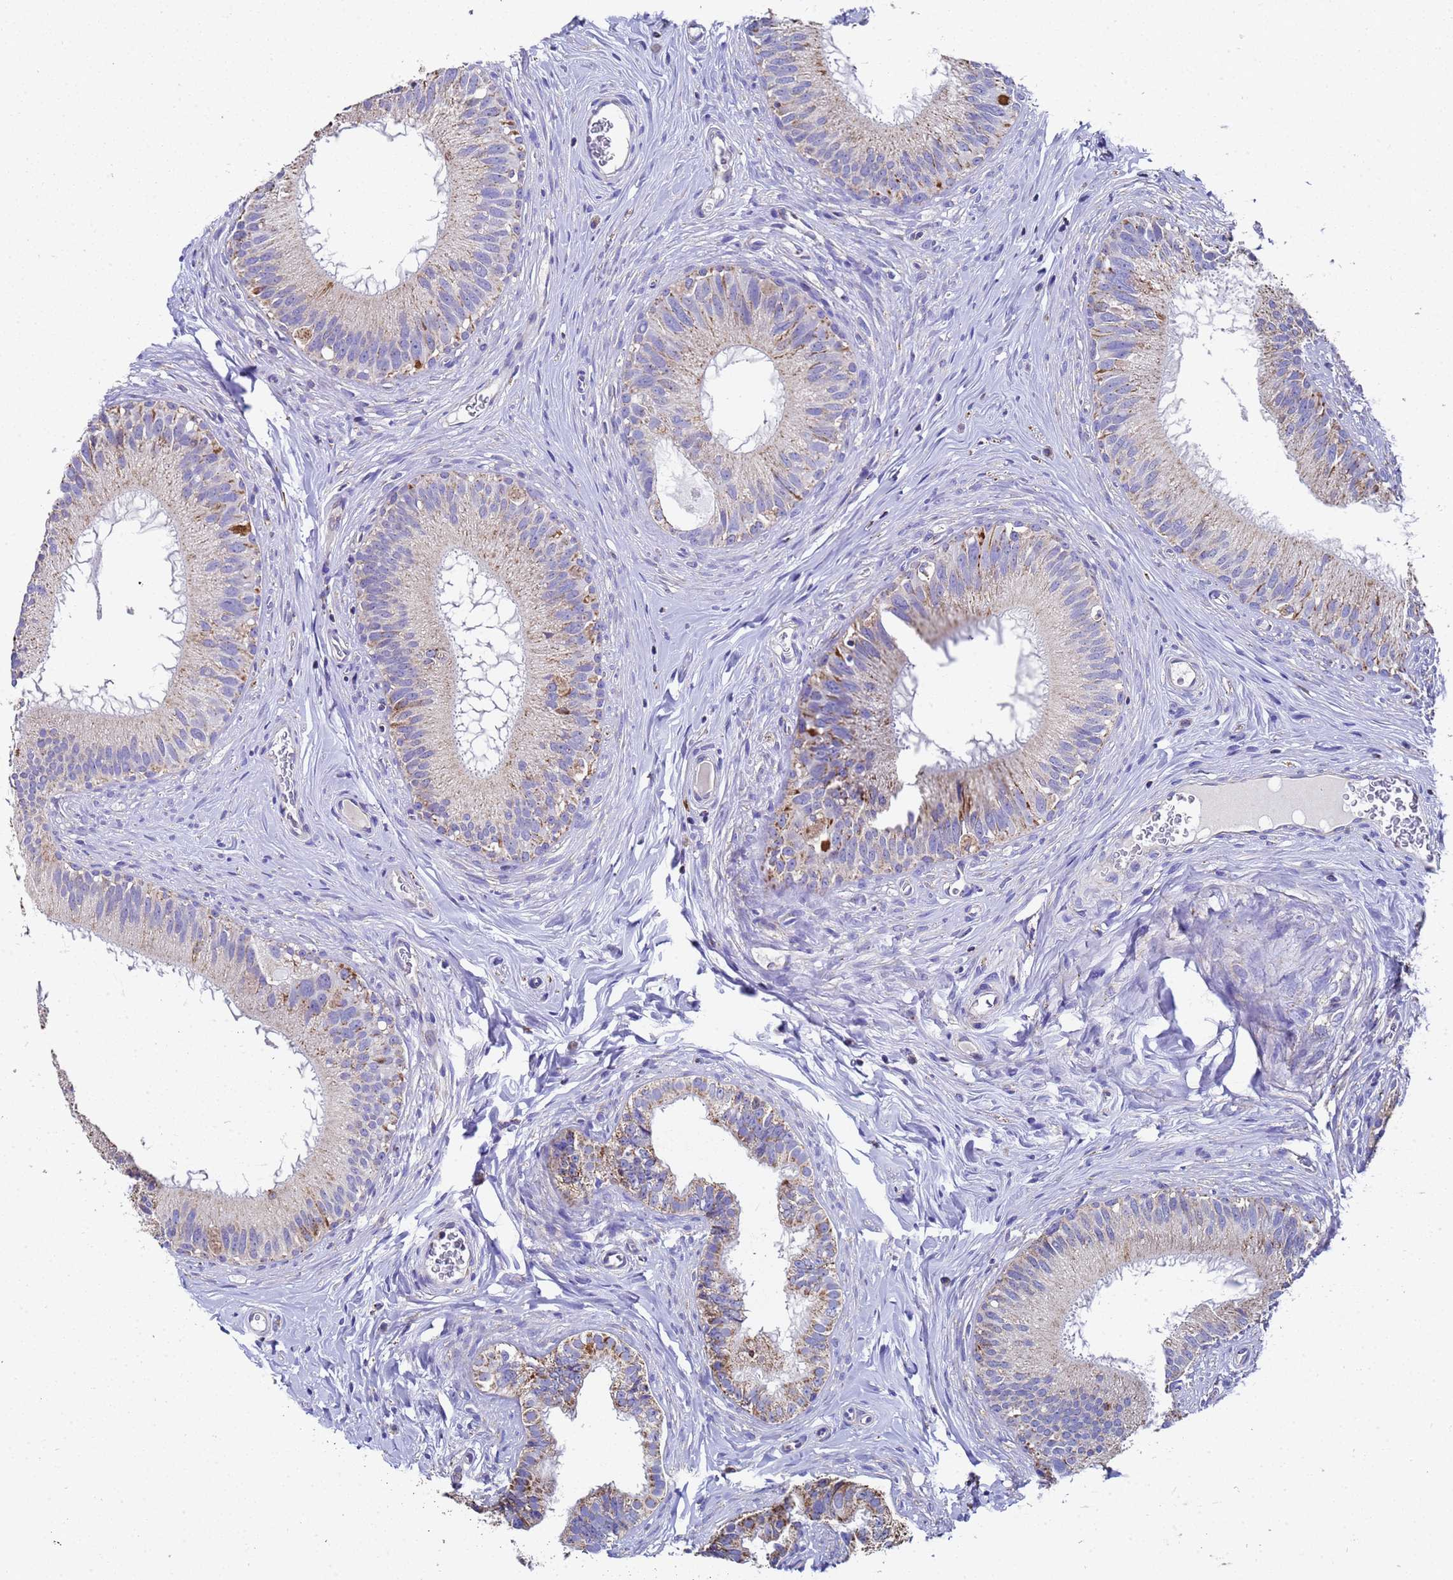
{"staining": {"intensity": "moderate", "quantity": "25%-75%", "location": "cytoplasmic/membranous"}, "tissue": "epididymis", "cell_type": "Glandular cells", "image_type": "normal", "snomed": [{"axis": "morphology", "description": "Normal tissue, NOS"}, {"axis": "topography", "description": "Epididymis"}], "caption": "Moderate cytoplasmic/membranous staining for a protein is seen in approximately 25%-75% of glandular cells of unremarkable epididymis using immunohistochemistry.", "gene": "MRPS12", "patient": {"sex": "male", "age": 38}}